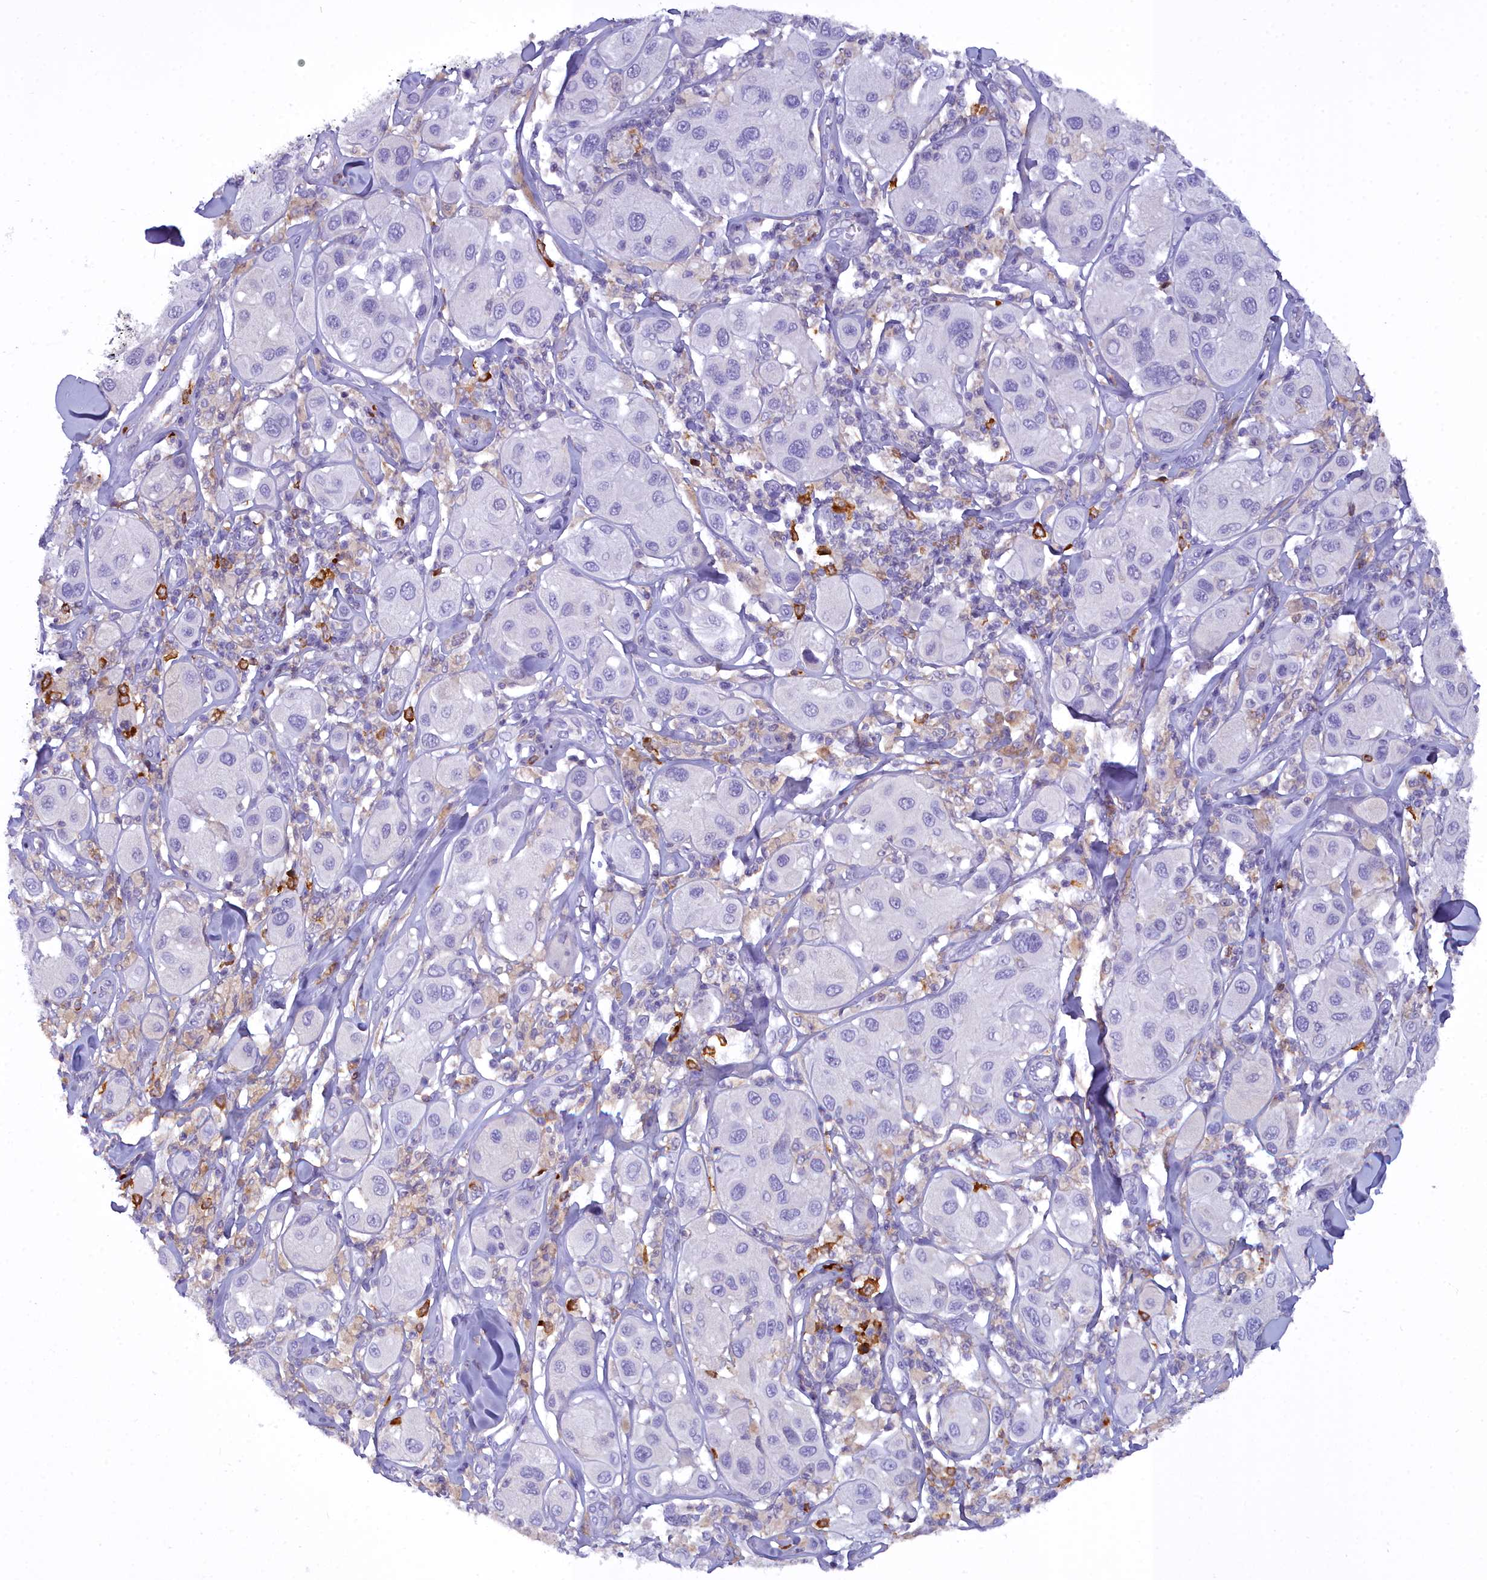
{"staining": {"intensity": "negative", "quantity": "none", "location": "none"}, "tissue": "melanoma", "cell_type": "Tumor cells", "image_type": "cancer", "snomed": [{"axis": "morphology", "description": "Malignant melanoma, Metastatic site"}, {"axis": "topography", "description": "Skin"}], "caption": "DAB (3,3'-diaminobenzidine) immunohistochemical staining of malignant melanoma (metastatic site) demonstrates no significant positivity in tumor cells.", "gene": "BLNK", "patient": {"sex": "male", "age": 41}}